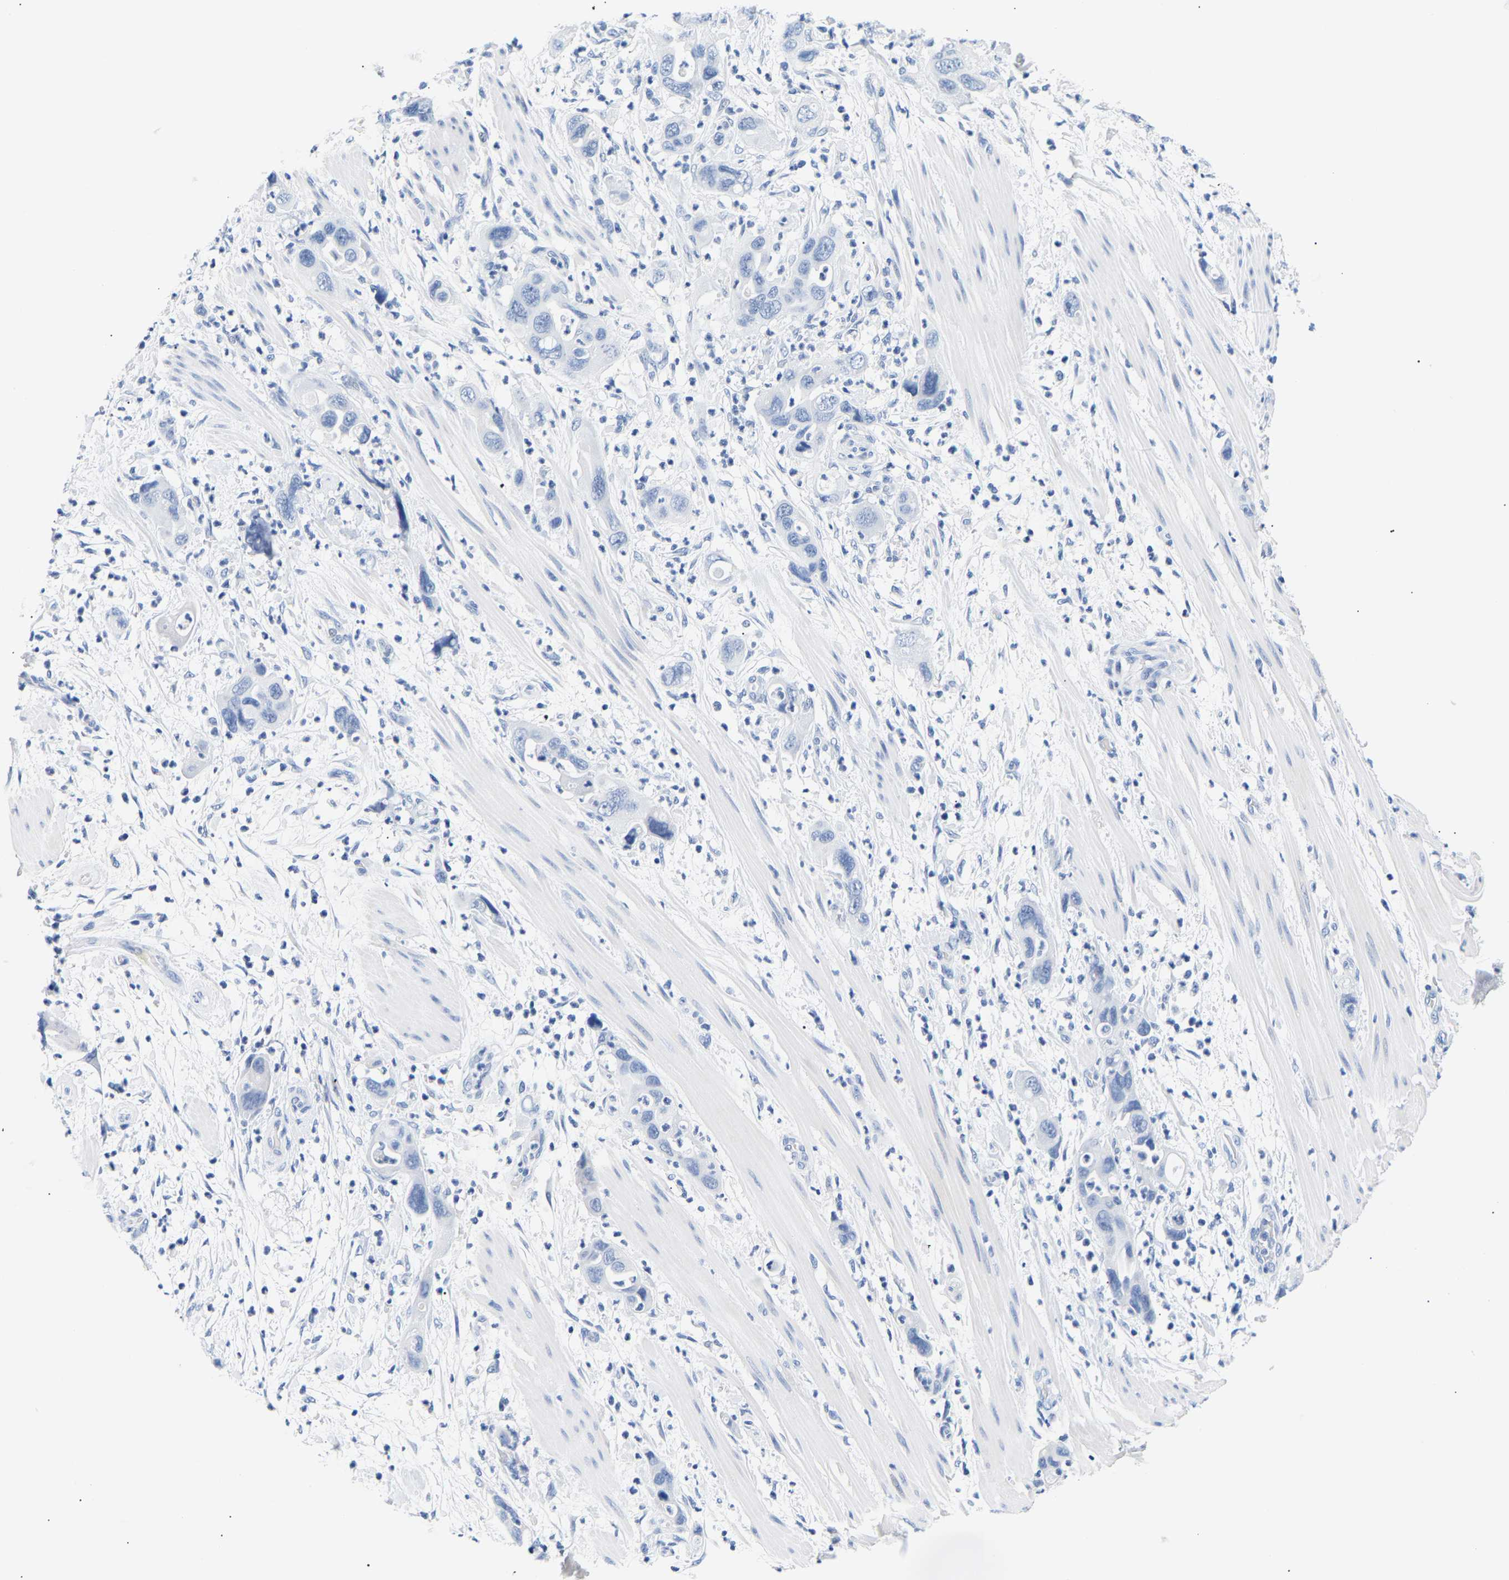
{"staining": {"intensity": "negative", "quantity": "none", "location": "none"}, "tissue": "pancreatic cancer", "cell_type": "Tumor cells", "image_type": "cancer", "snomed": [{"axis": "morphology", "description": "Adenocarcinoma, NOS"}, {"axis": "topography", "description": "Pancreas"}], "caption": "High power microscopy image of an immunohistochemistry photomicrograph of adenocarcinoma (pancreatic), revealing no significant positivity in tumor cells.", "gene": "SPINK2", "patient": {"sex": "female", "age": 71}}